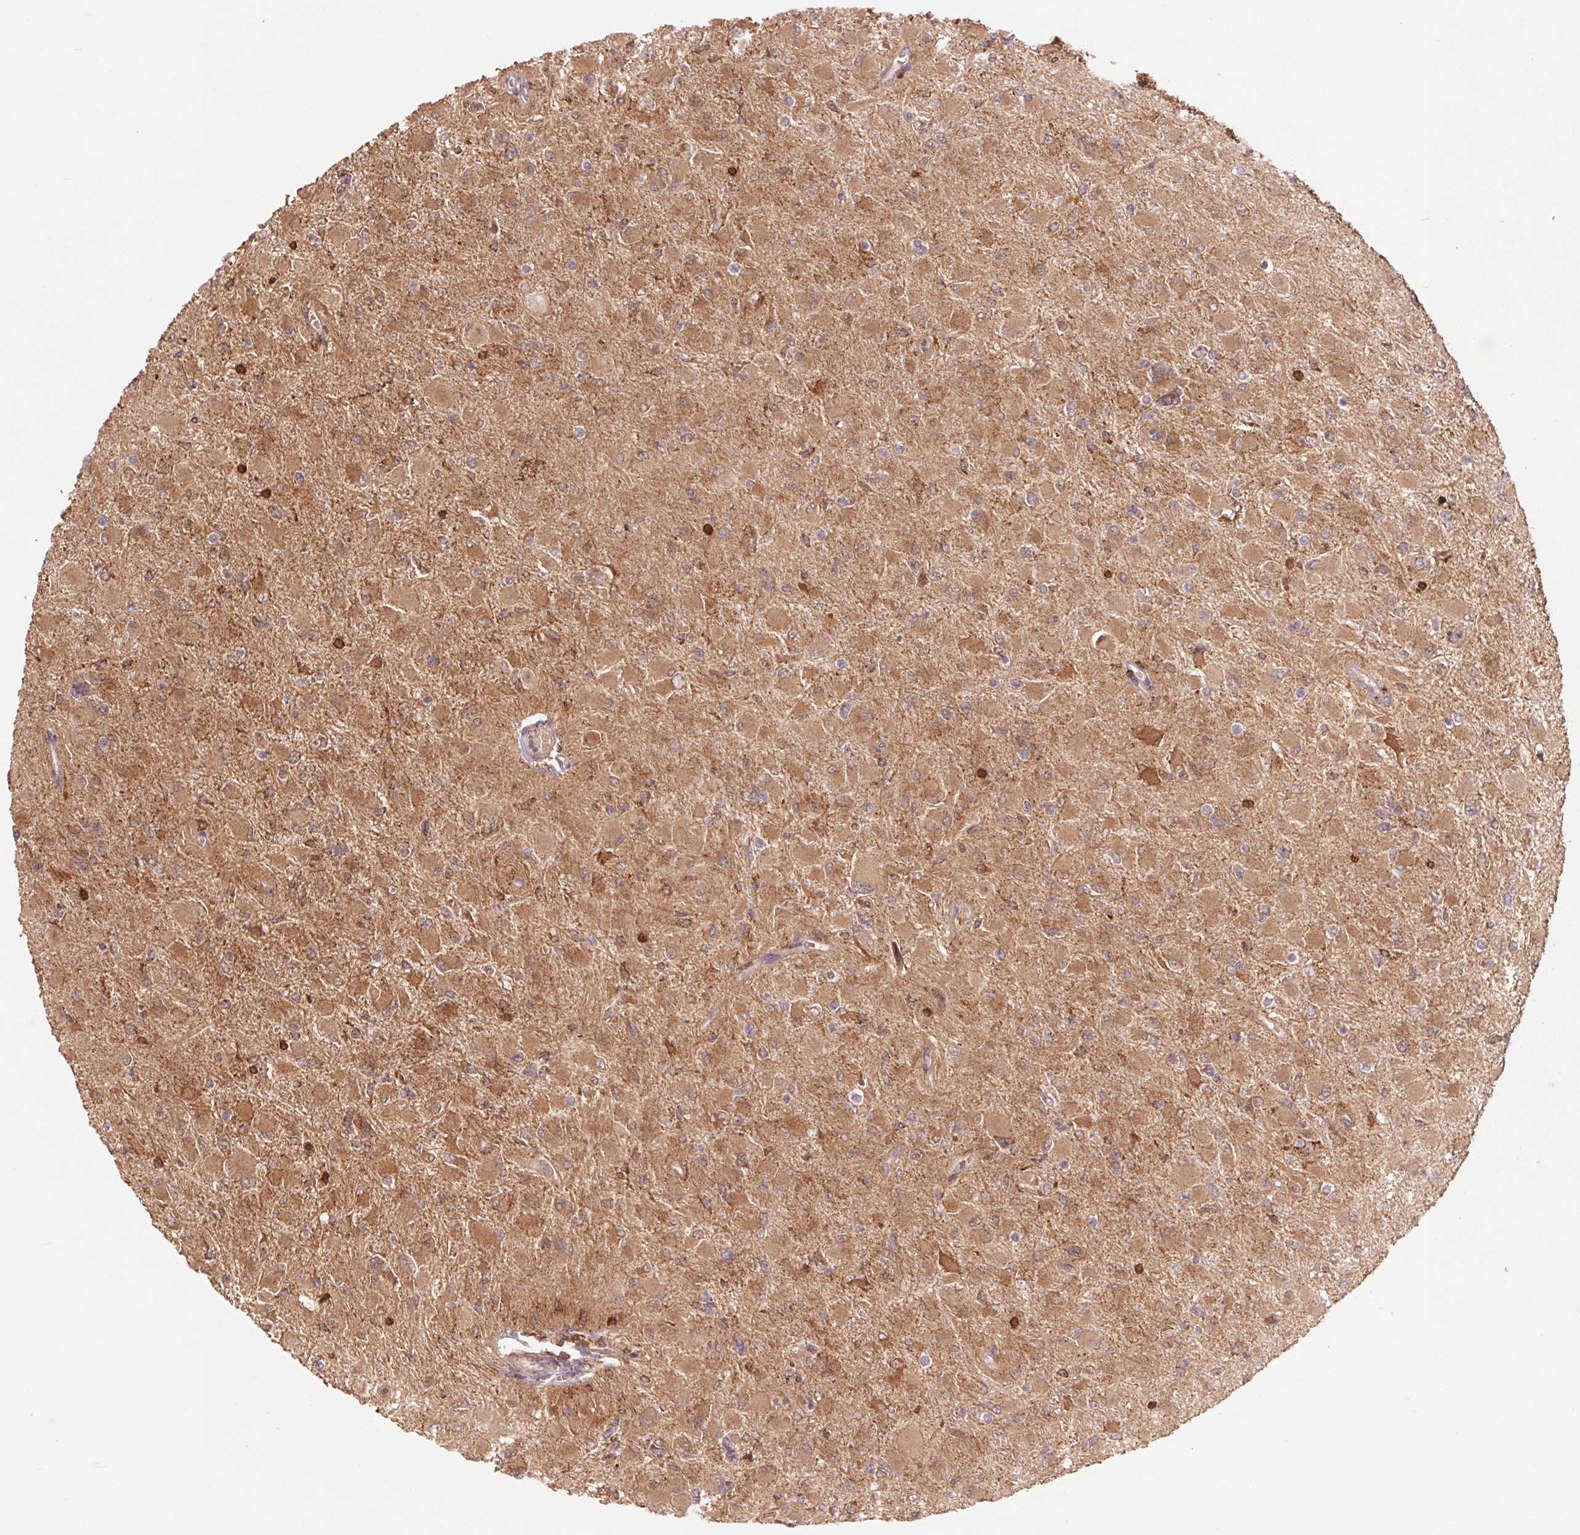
{"staining": {"intensity": "moderate", "quantity": ">75%", "location": "cytoplasmic/membranous"}, "tissue": "glioma", "cell_type": "Tumor cells", "image_type": "cancer", "snomed": [{"axis": "morphology", "description": "Glioma, malignant, High grade"}, {"axis": "topography", "description": "Cerebral cortex"}], "caption": "Immunohistochemical staining of human high-grade glioma (malignant) displays medium levels of moderate cytoplasmic/membranous protein positivity in approximately >75% of tumor cells.", "gene": "URM1", "patient": {"sex": "female", "age": 36}}